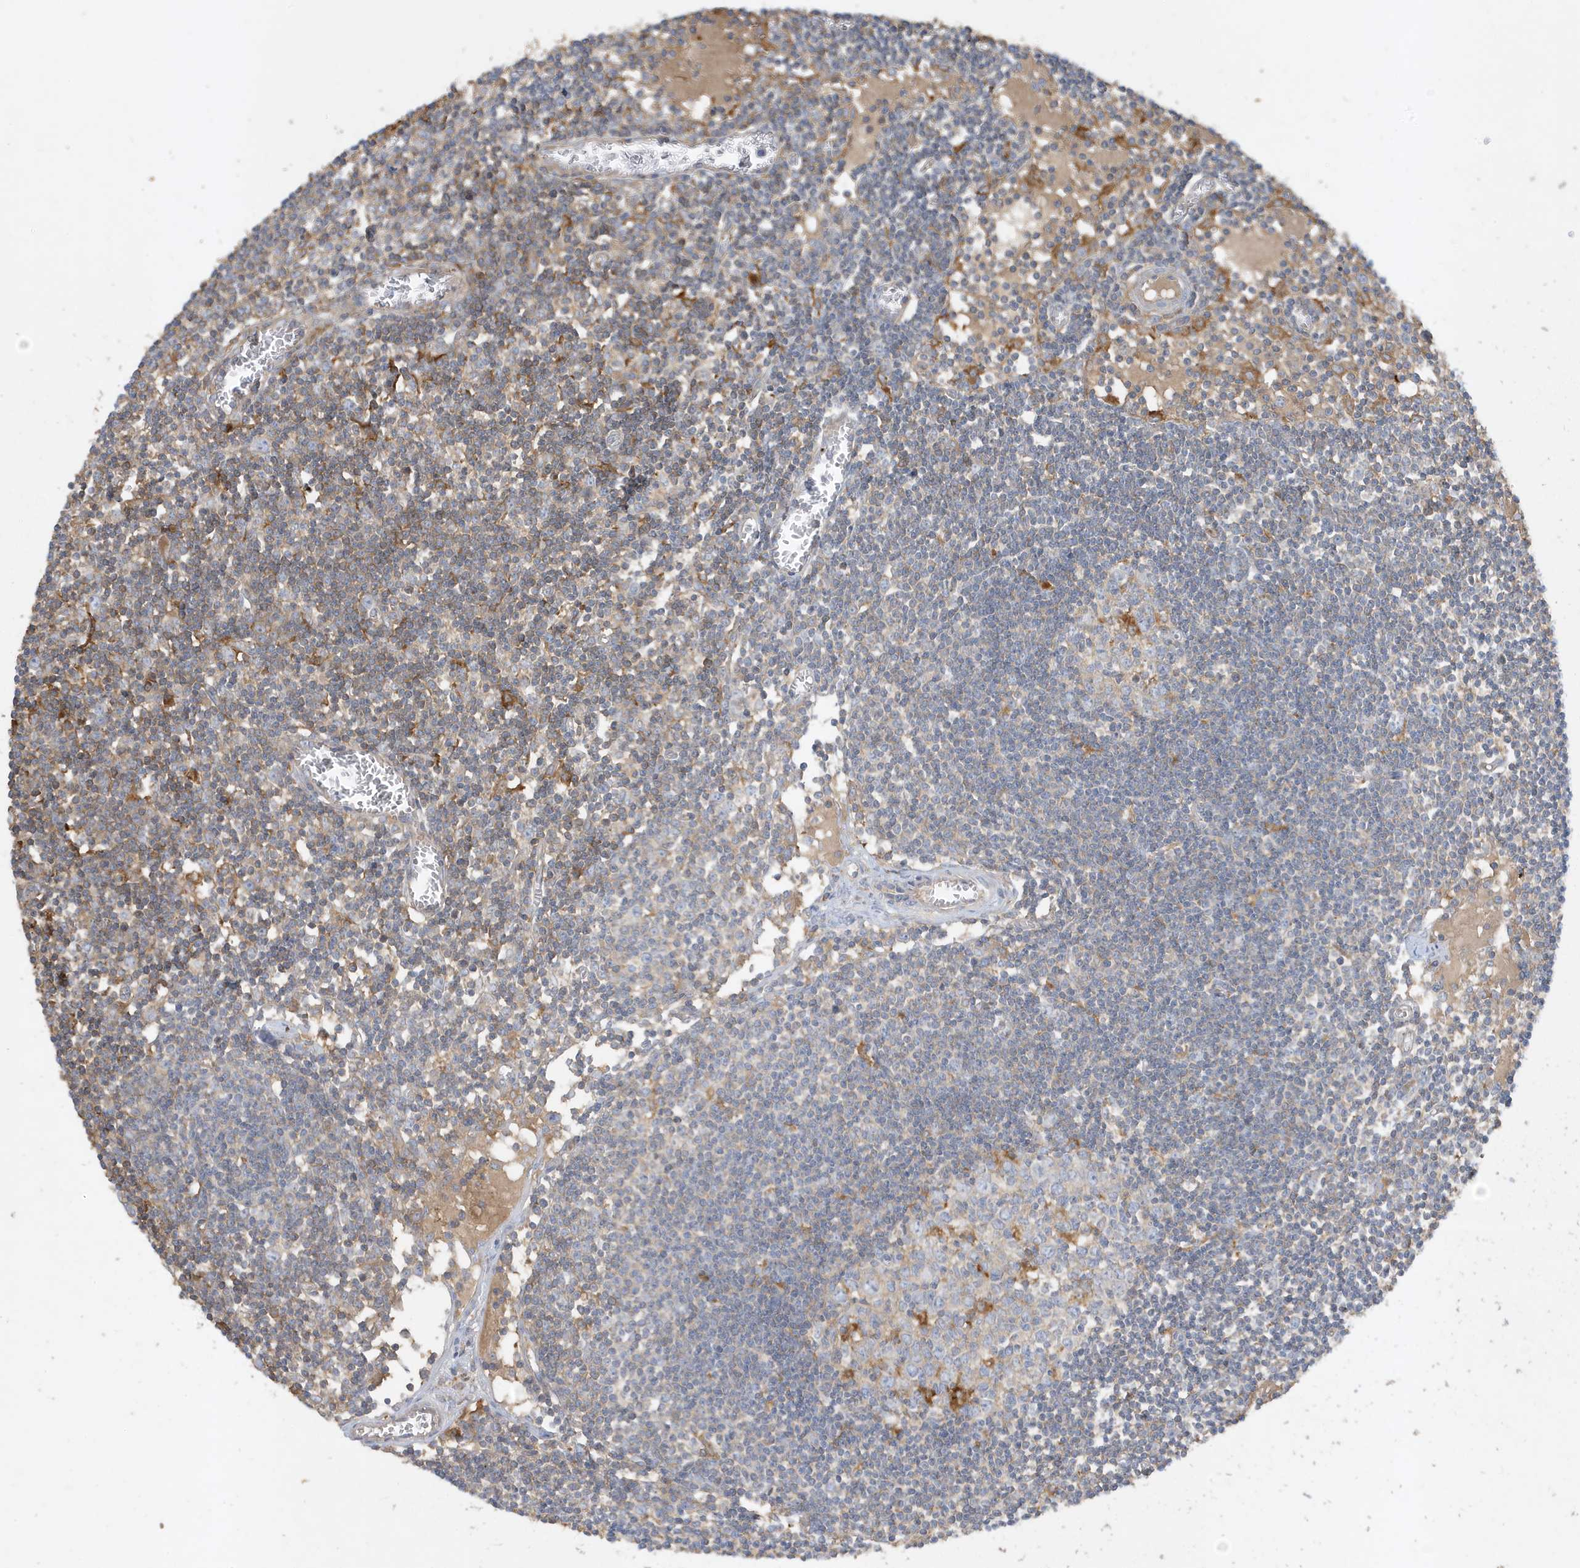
{"staining": {"intensity": "negative", "quantity": "none", "location": "none"}, "tissue": "lymph node", "cell_type": "Germinal center cells", "image_type": "normal", "snomed": [{"axis": "morphology", "description": "Normal tissue, NOS"}, {"axis": "topography", "description": "Lymph node"}], "caption": "Immunohistochemical staining of benign human lymph node demonstrates no significant expression in germinal center cells.", "gene": "ABTB1", "patient": {"sex": "female", "age": 11}}